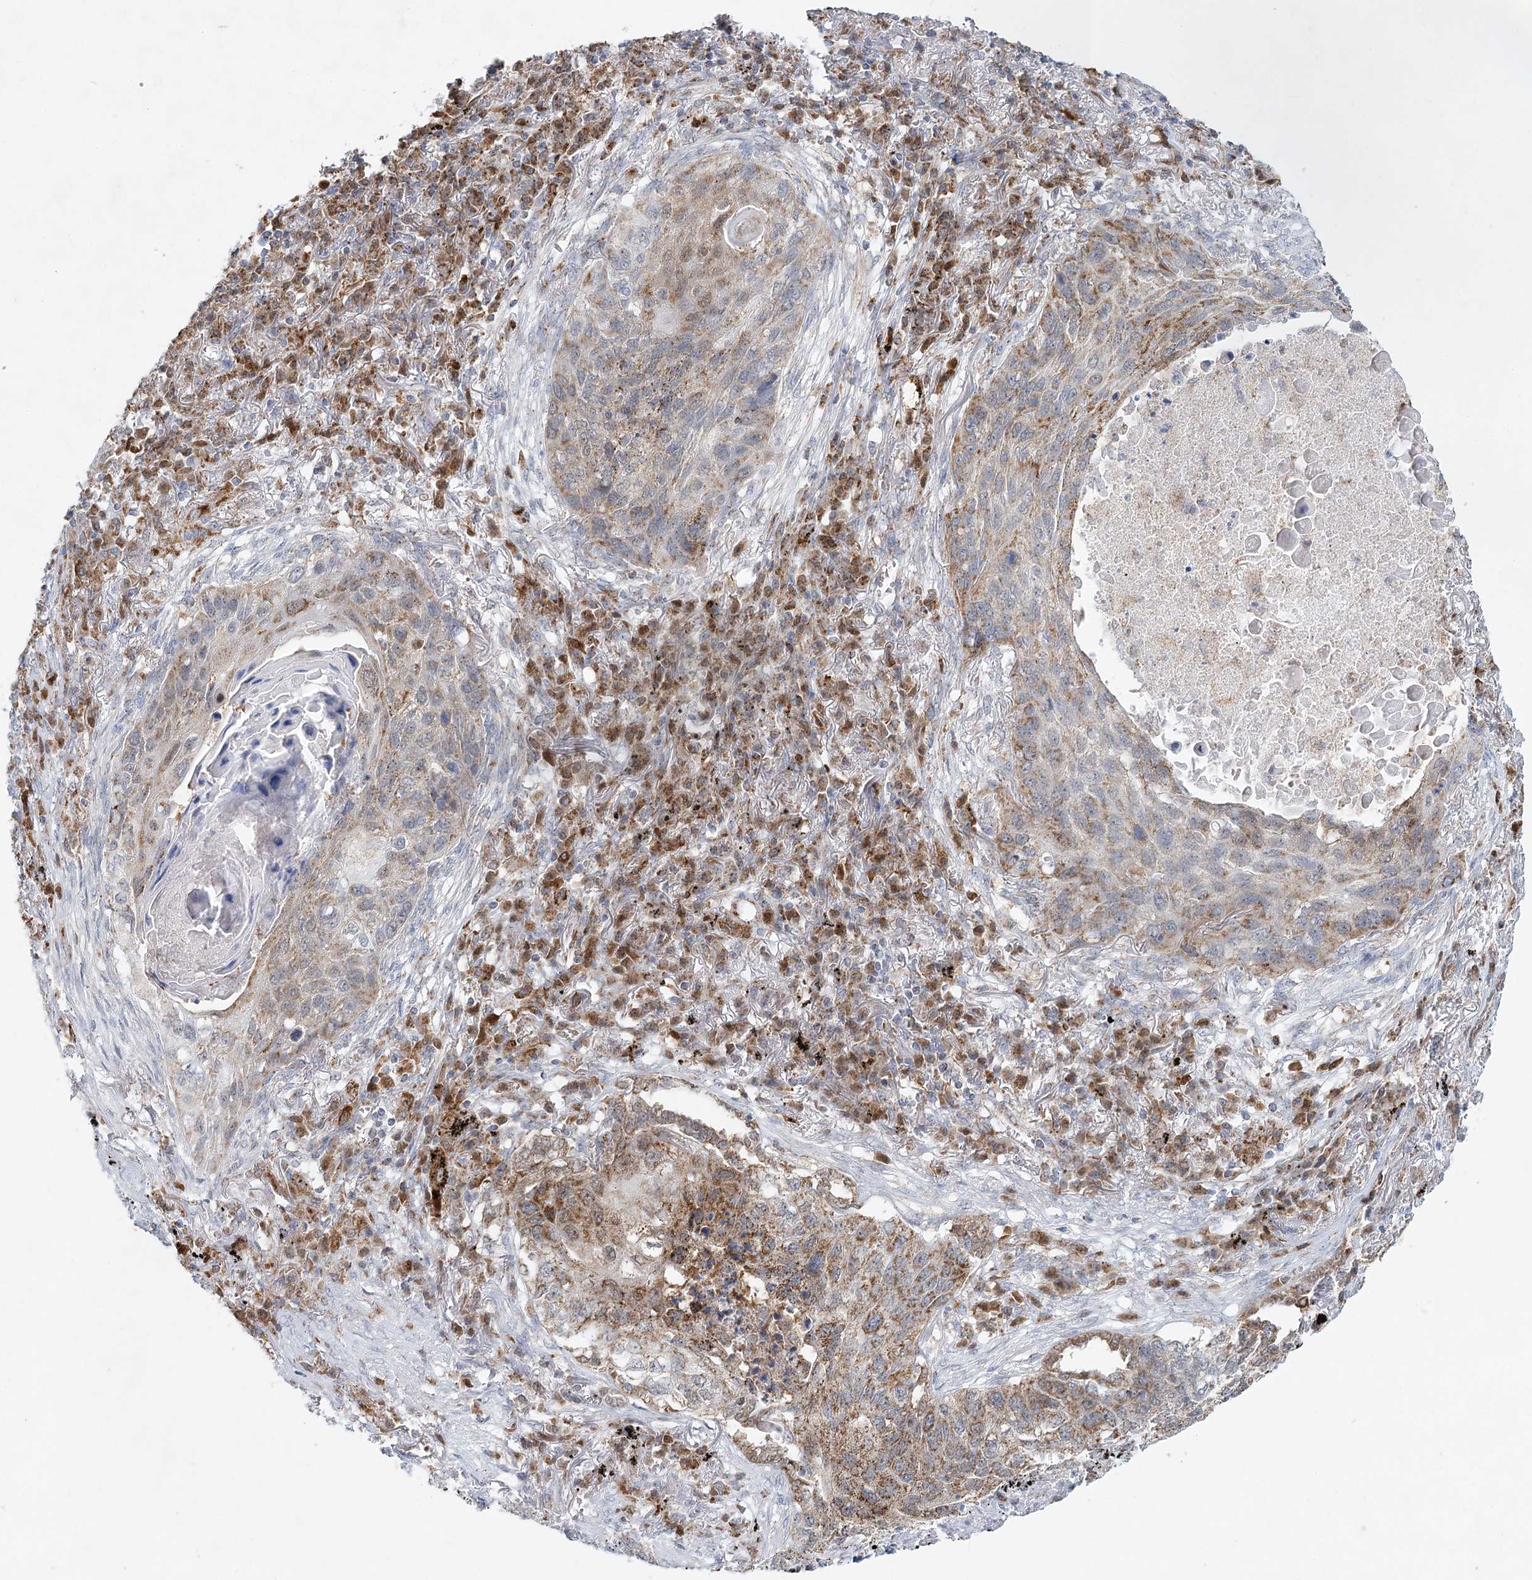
{"staining": {"intensity": "moderate", "quantity": "25%-75%", "location": "cytoplasmic/membranous"}, "tissue": "lung cancer", "cell_type": "Tumor cells", "image_type": "cancer", "snomed": [{"axis": "morphology", "description": "Squamous cell carcinoma, NOS"}, {"axis": "topography", "description": "Lung"}], "caption": "Immunohistochemistry (IHC) photomicrograph of neoplastic tissue: human squamous cell carcinoma (lung) stained using immunohistochemistry shows medium levels of moderate protein expression localized specifically in the cytoplasmic/membranous of tumor cells, appearing as a cytoplasmic/membranous brown color.", "gene": "TAS1R1", "patient": {"sex": "female", "age": 63}}